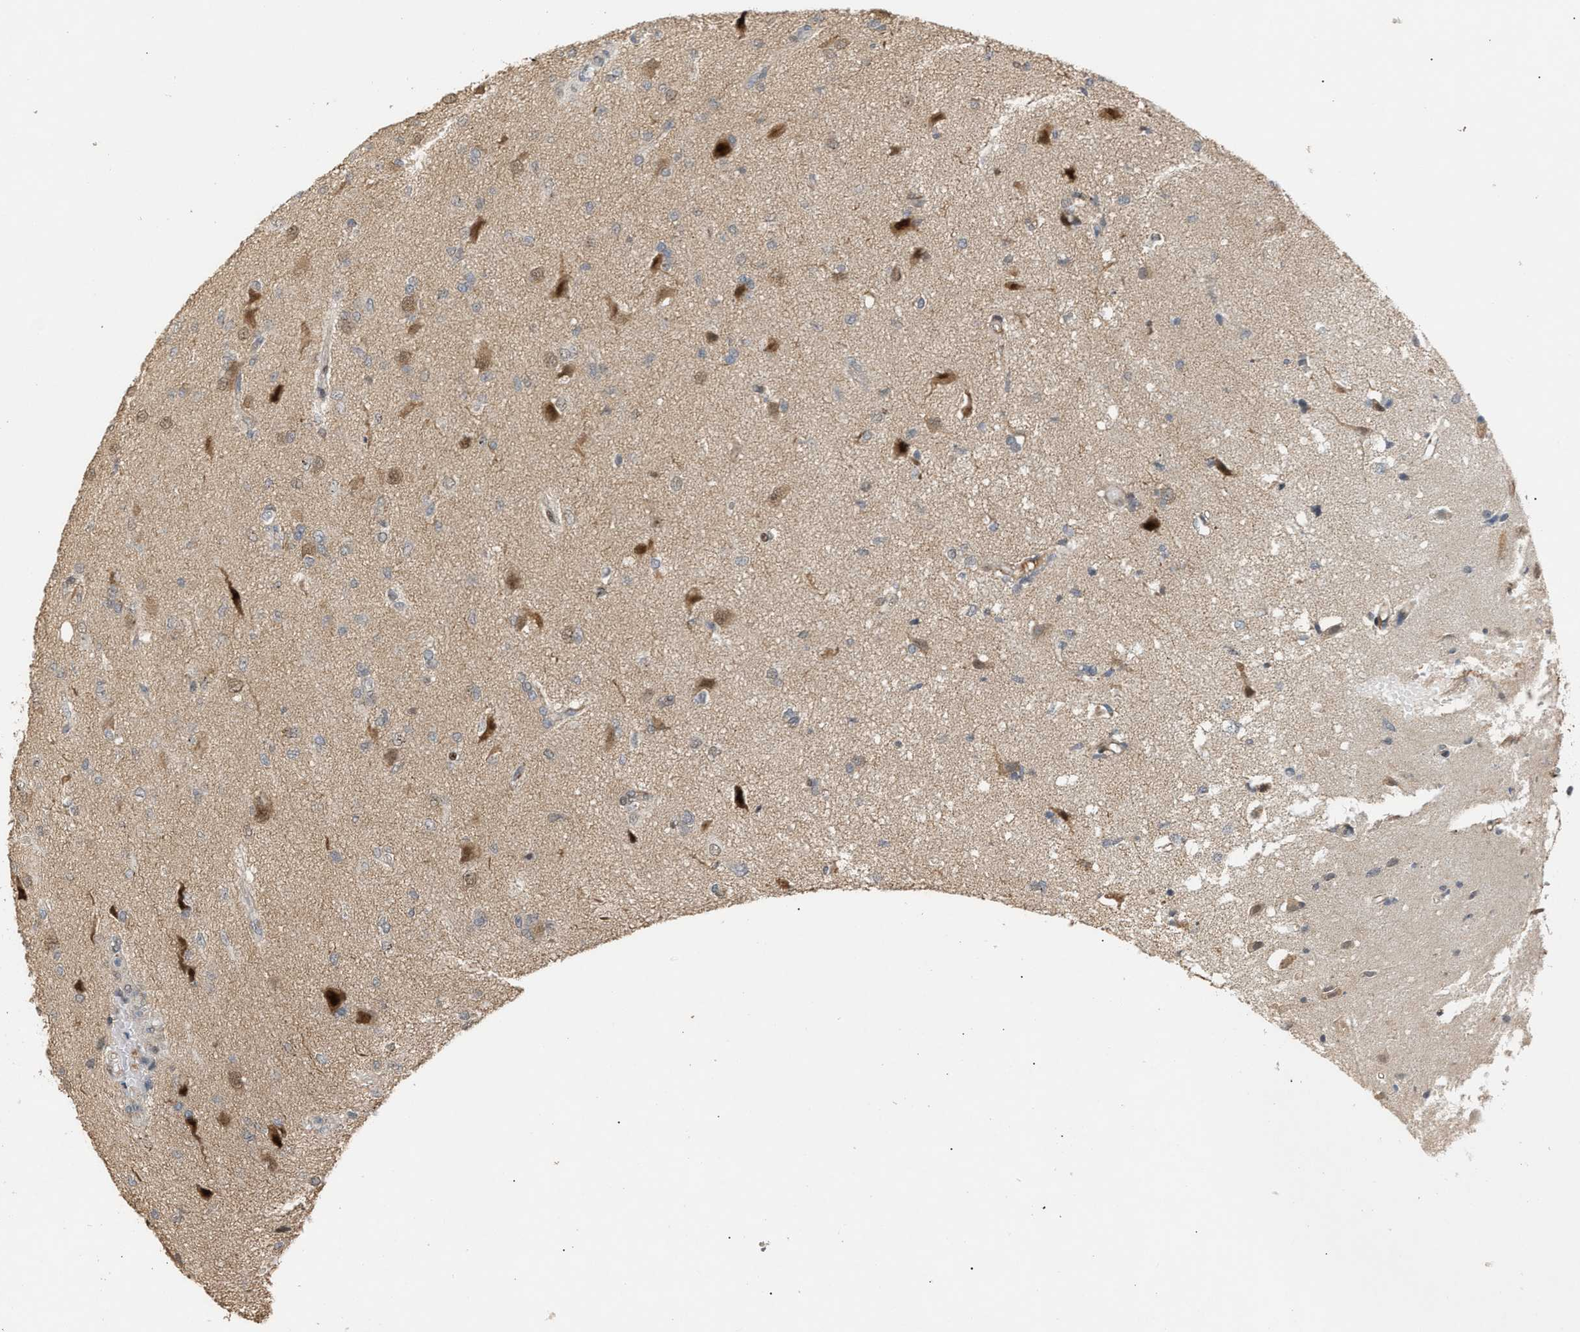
{"staining": {"intensity": "moderate", "quantity": "<25%", "location": "nuclear"}, "tissue": "glioma", "cell_type": "Tumor cells", "image_type": "cancer", "snomed": [{"axis": "morphology", "description": "Glioma, malignant, High grade"}, {"axis": "topography", "description": "Brain"}], "caption": "Immunohistochemical staining of human glioma displays low levels of moderate nuclear protein staining in approximately <25% of tumor cells. The staining was performed using DAB, with brown indicating positive protein expression. Nuclei are stained blue with hematoxylin.", "gene": "ZFAND5", "patient": {"sex": "female", "age": 59}}